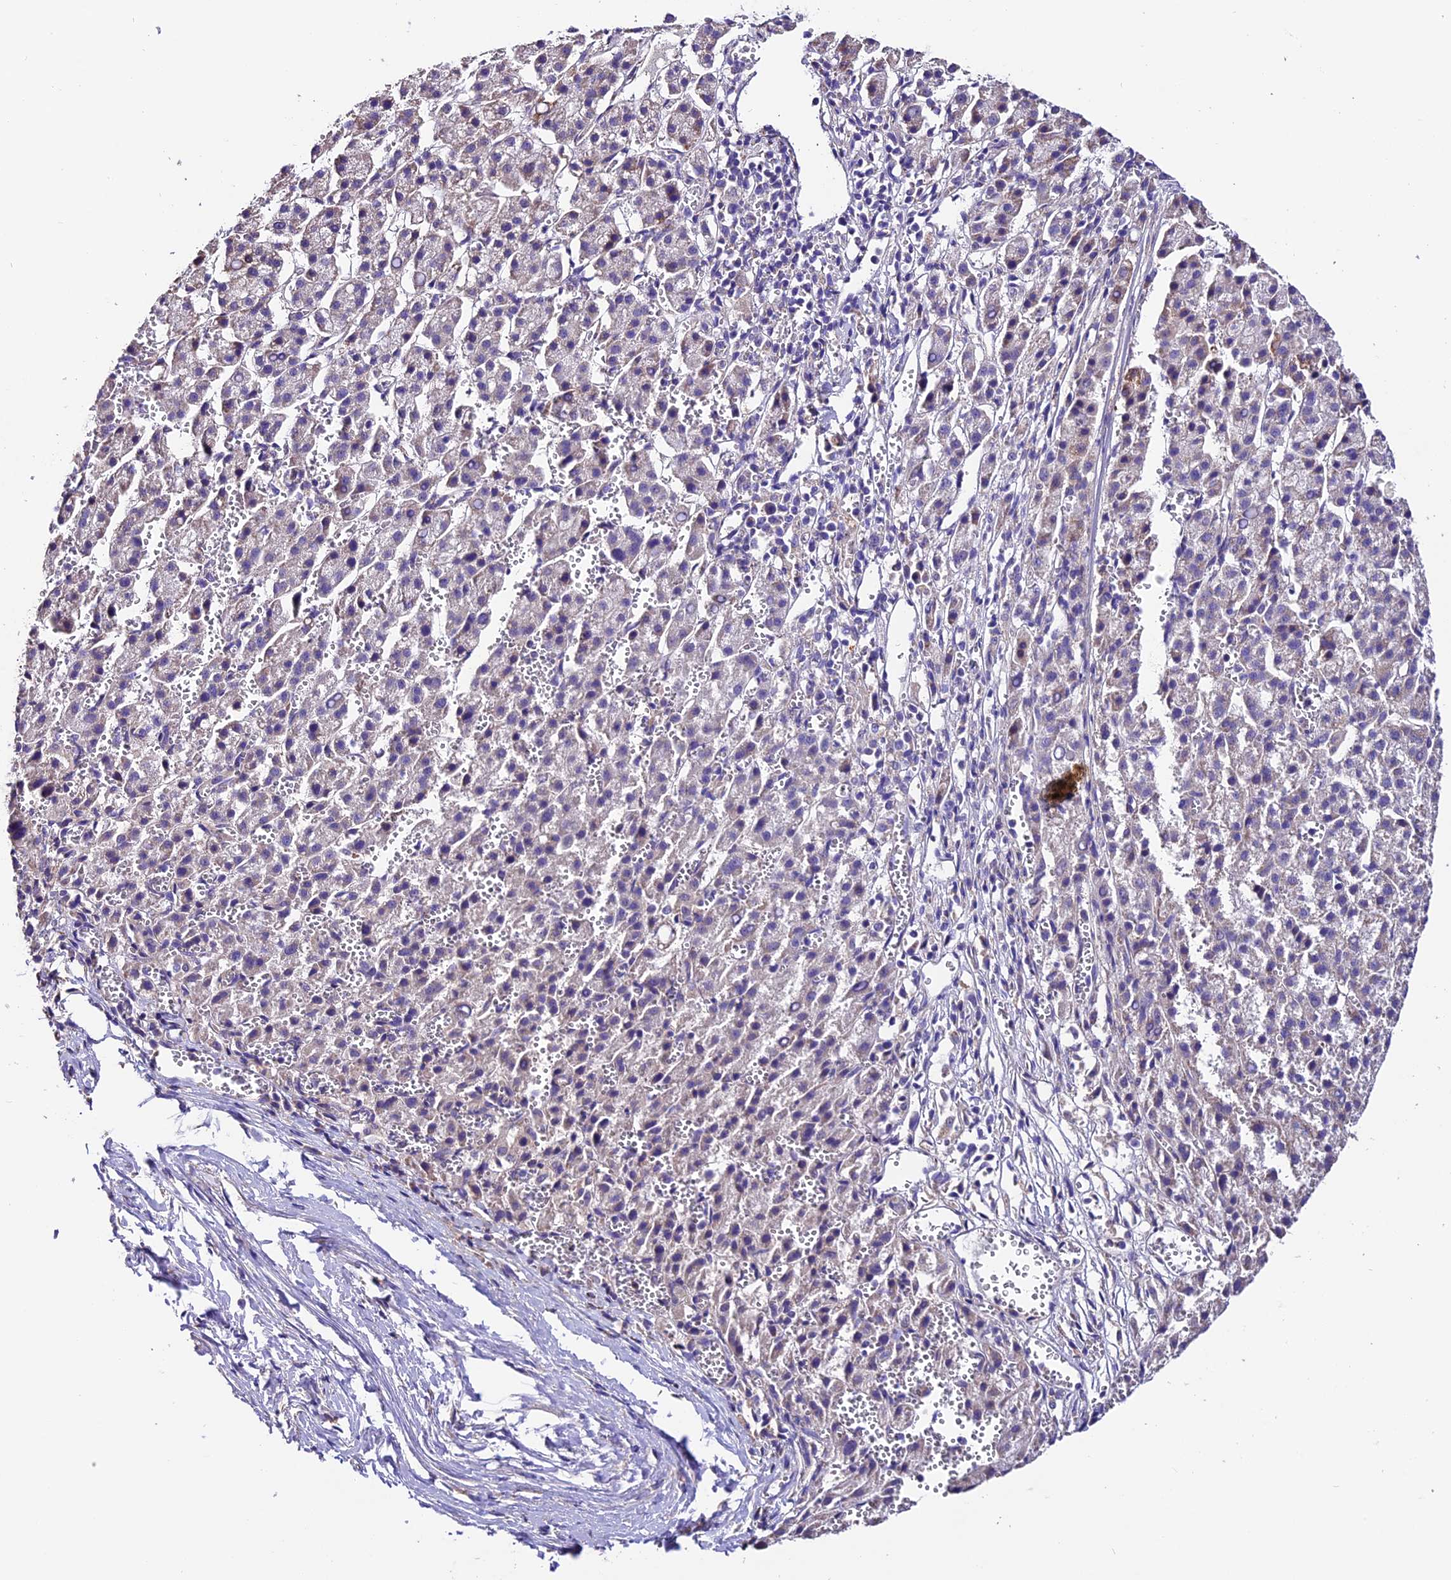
{"staining": {"intensity": "negative", "quantity": "none", "location": "none"}, "tissue": "liver cancer", "cell_type": "Tumor cells", "image_type": "cancer", "snomed": [{"axis": "morphology", "description": "Carcinoma, Hepatocellular, NOS"}, {"axis": "topography", "description": "Liver"}], "caption": "High magnification brightfield microscopy of liver hepatocellular carcinoma stained with DAB (brown) and counterstained with hematoxylin (blue): tumor cells show no significant expression.", "gene": "DDX28", "patient": {"sex": "female", "age": 58}}